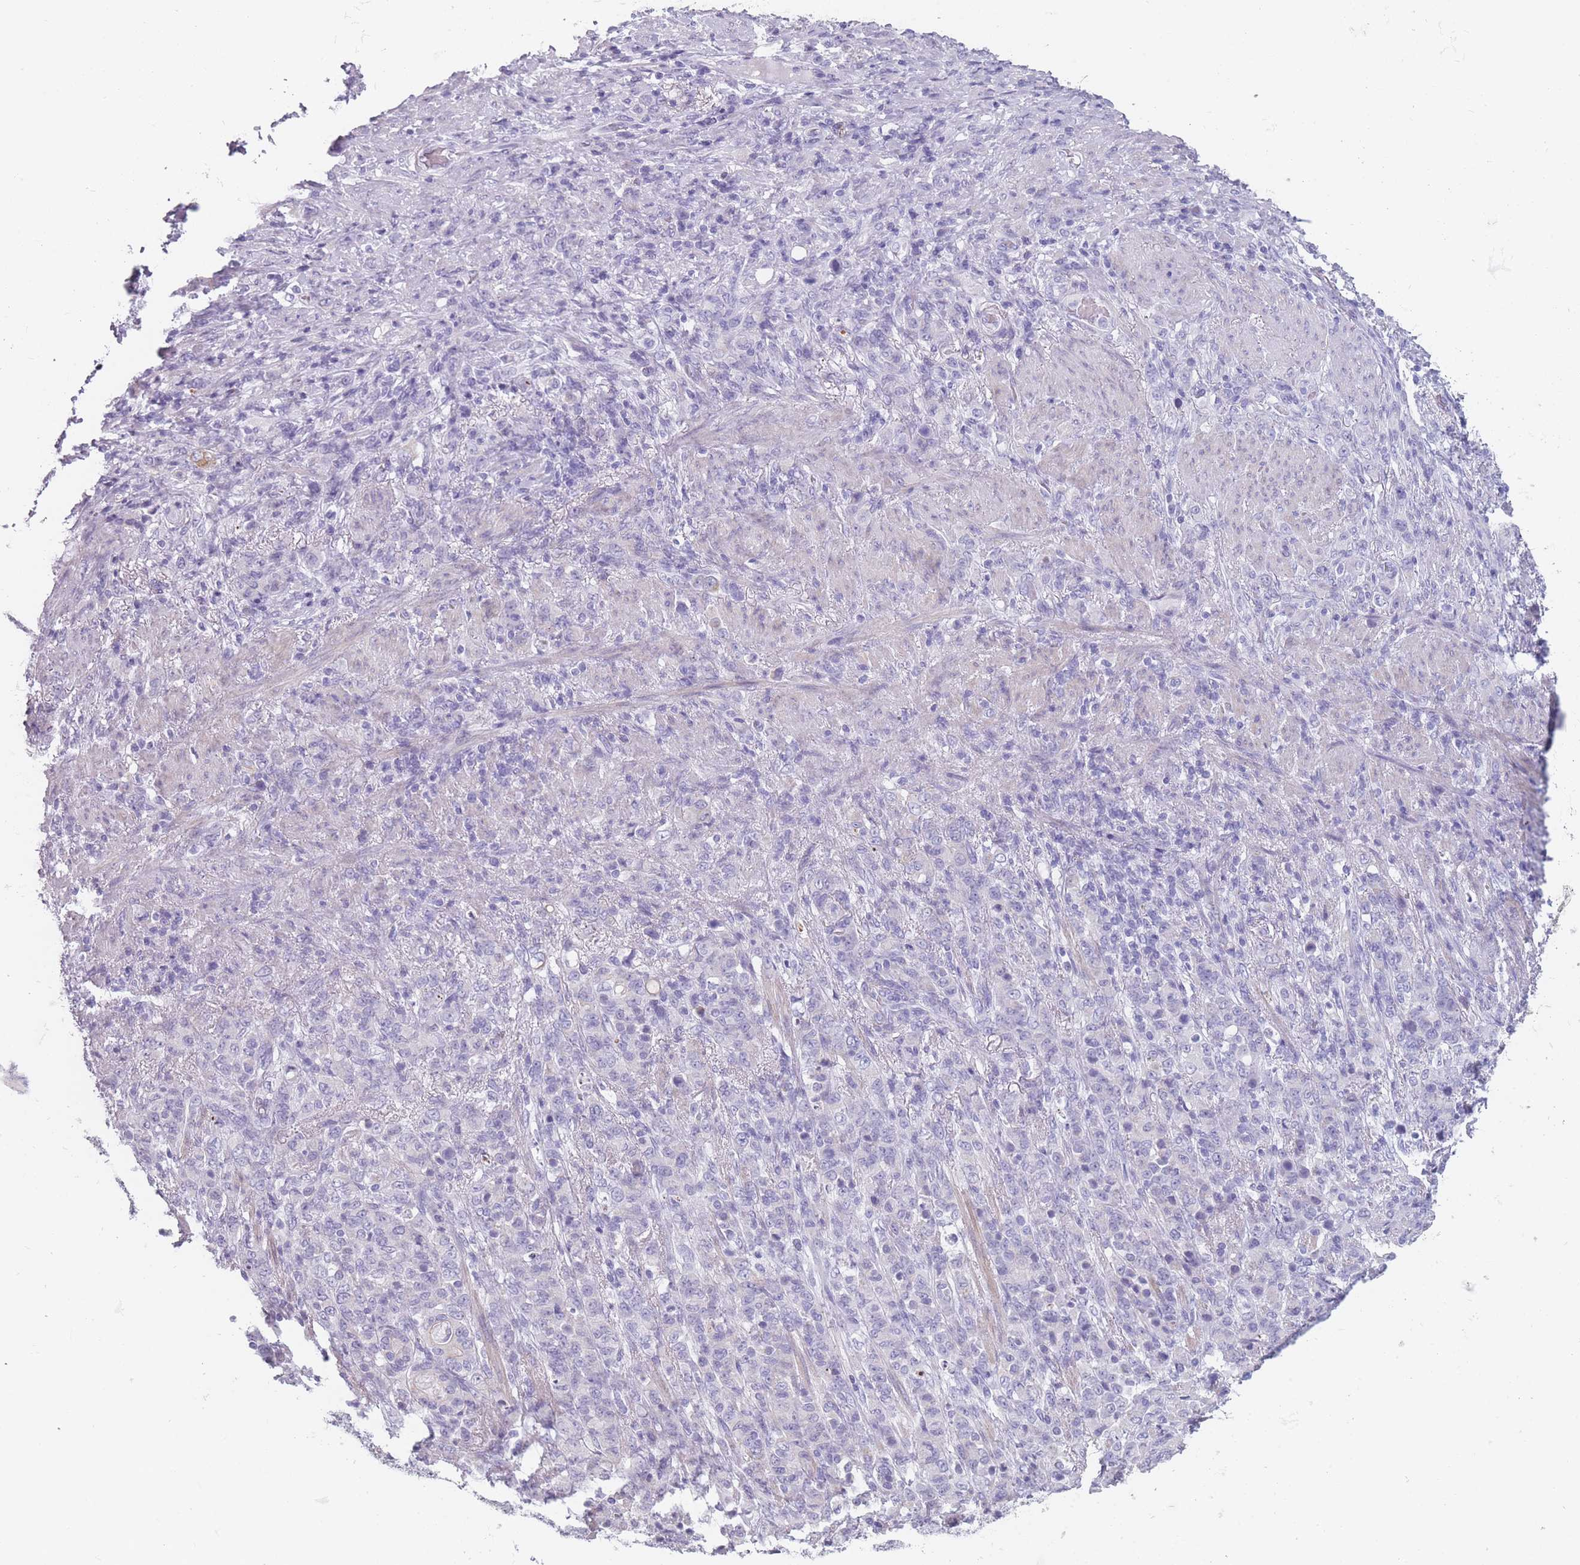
{"staining": {"intensity": "negative", "quantity": "none", "location": "none"}, "tissue": "stomach cancer", "cell_type": "Tumor cells", "image_type": "cancer", "snomed": [{"axis": "morphology", "description": "Adenocarcinoma, NOS"}, {"axis": "topography", "description": "Stomach"}], "caption": "Adenocarcinoma (stomach) was stained to show a protein in brown. There is no significant staining in tumor cells.", "gene": "PPFIA3", "patient": {"sex": "female", "age": 79}}